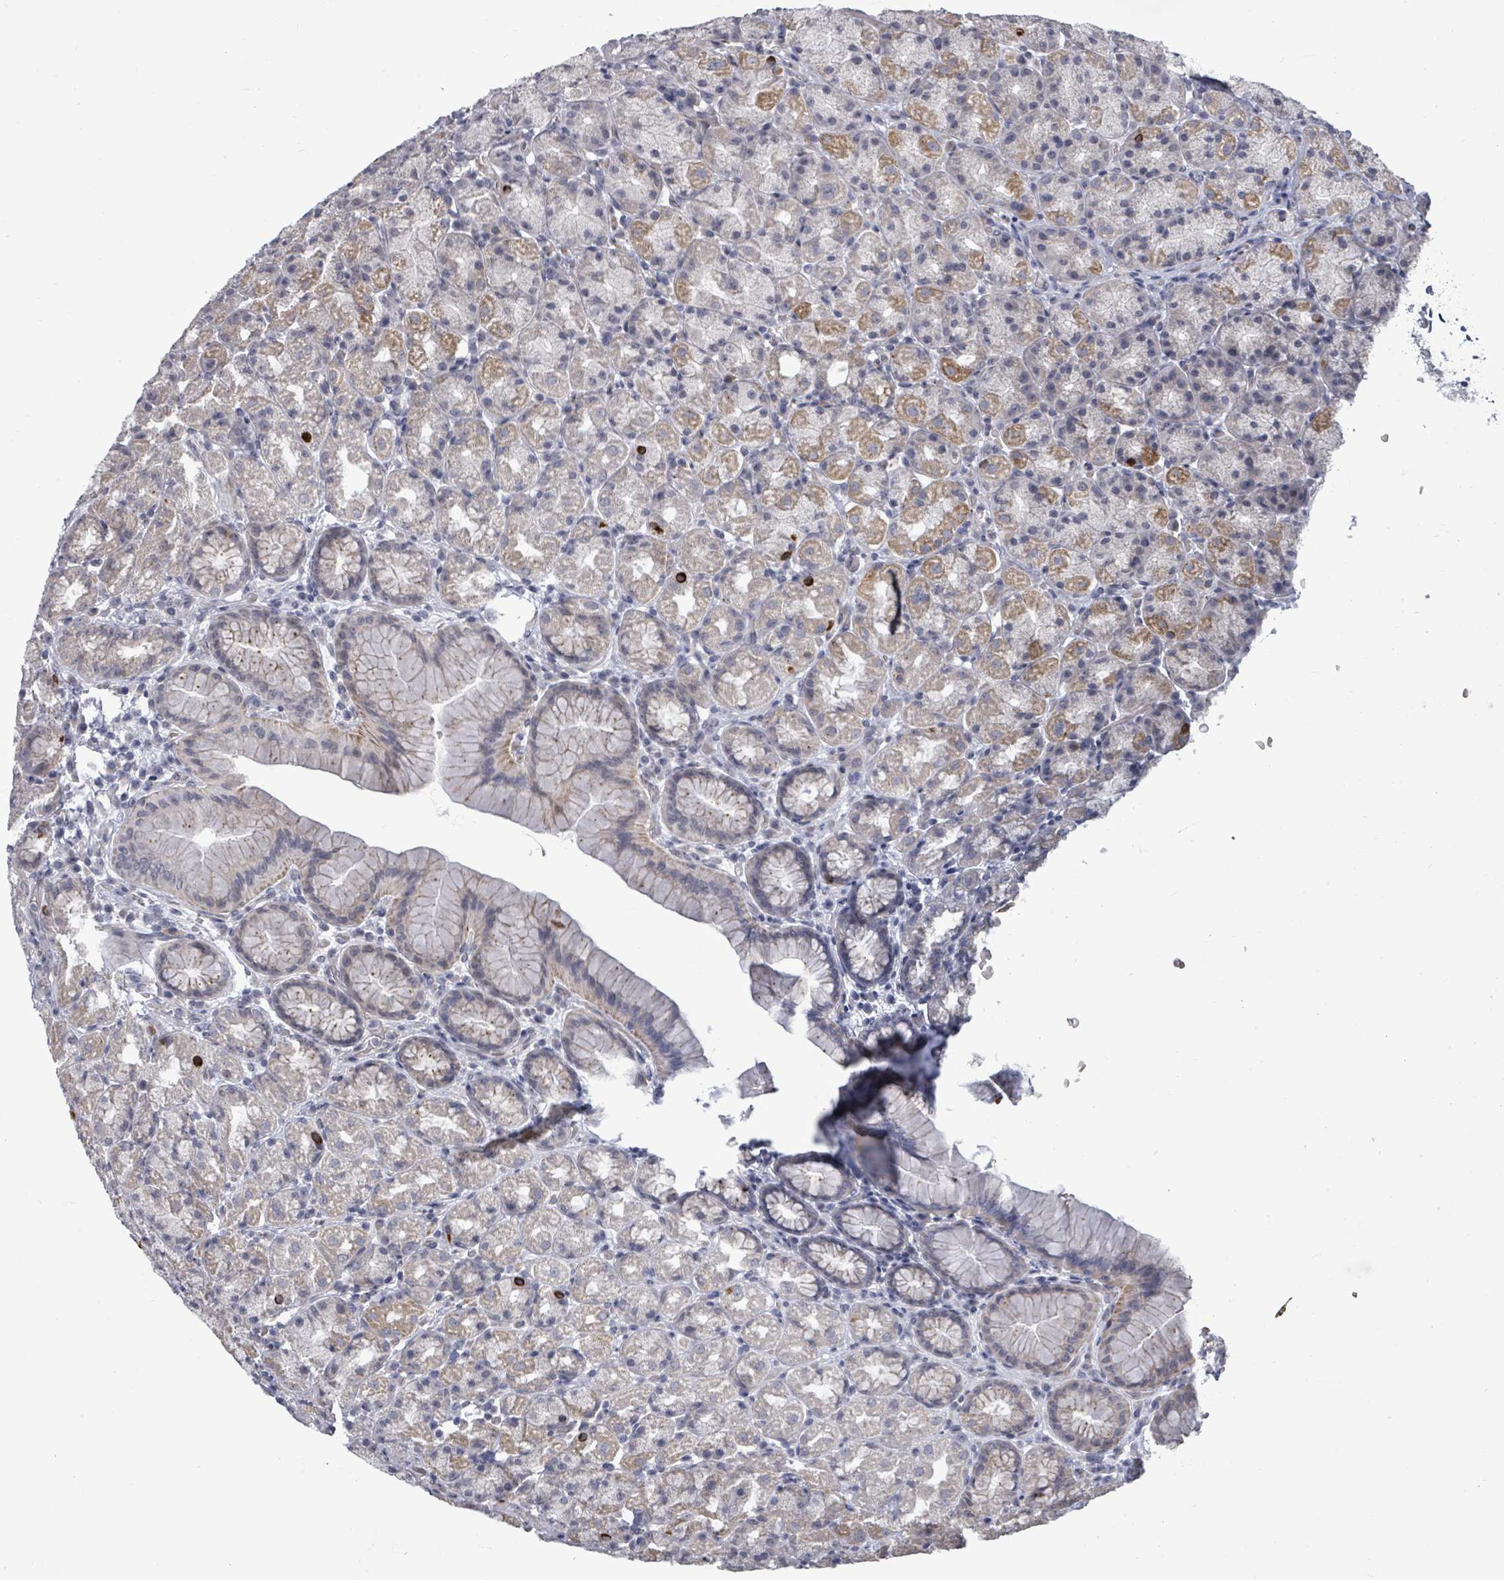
{"staining": {"intensity": "moderate", "quantity": "<25%", "location": "cytoplasmic/membranous"}, "tissue": "stomach", "cell_type": "Glandular cells", "image_type": "normal", "snomed": [{"axis": "morphology", "description": "Normal tissue, NOS"}, {"axis": "topography", "description": "Stomach, upper"}, {"axis": "topography", "description": "Stomach"}], "caption": "Unremarkable stomach shows moderate cytoplasmic/membranous expression in about <25% of glandular cells Using DAB (3,3'-diaminobenzidine) (brown) and hematoxylin (blue) stains, captured at high magnification using brightfield microscopy..", "gene": "PTPN20", "patient": {"sex": "male", "age": 68}}